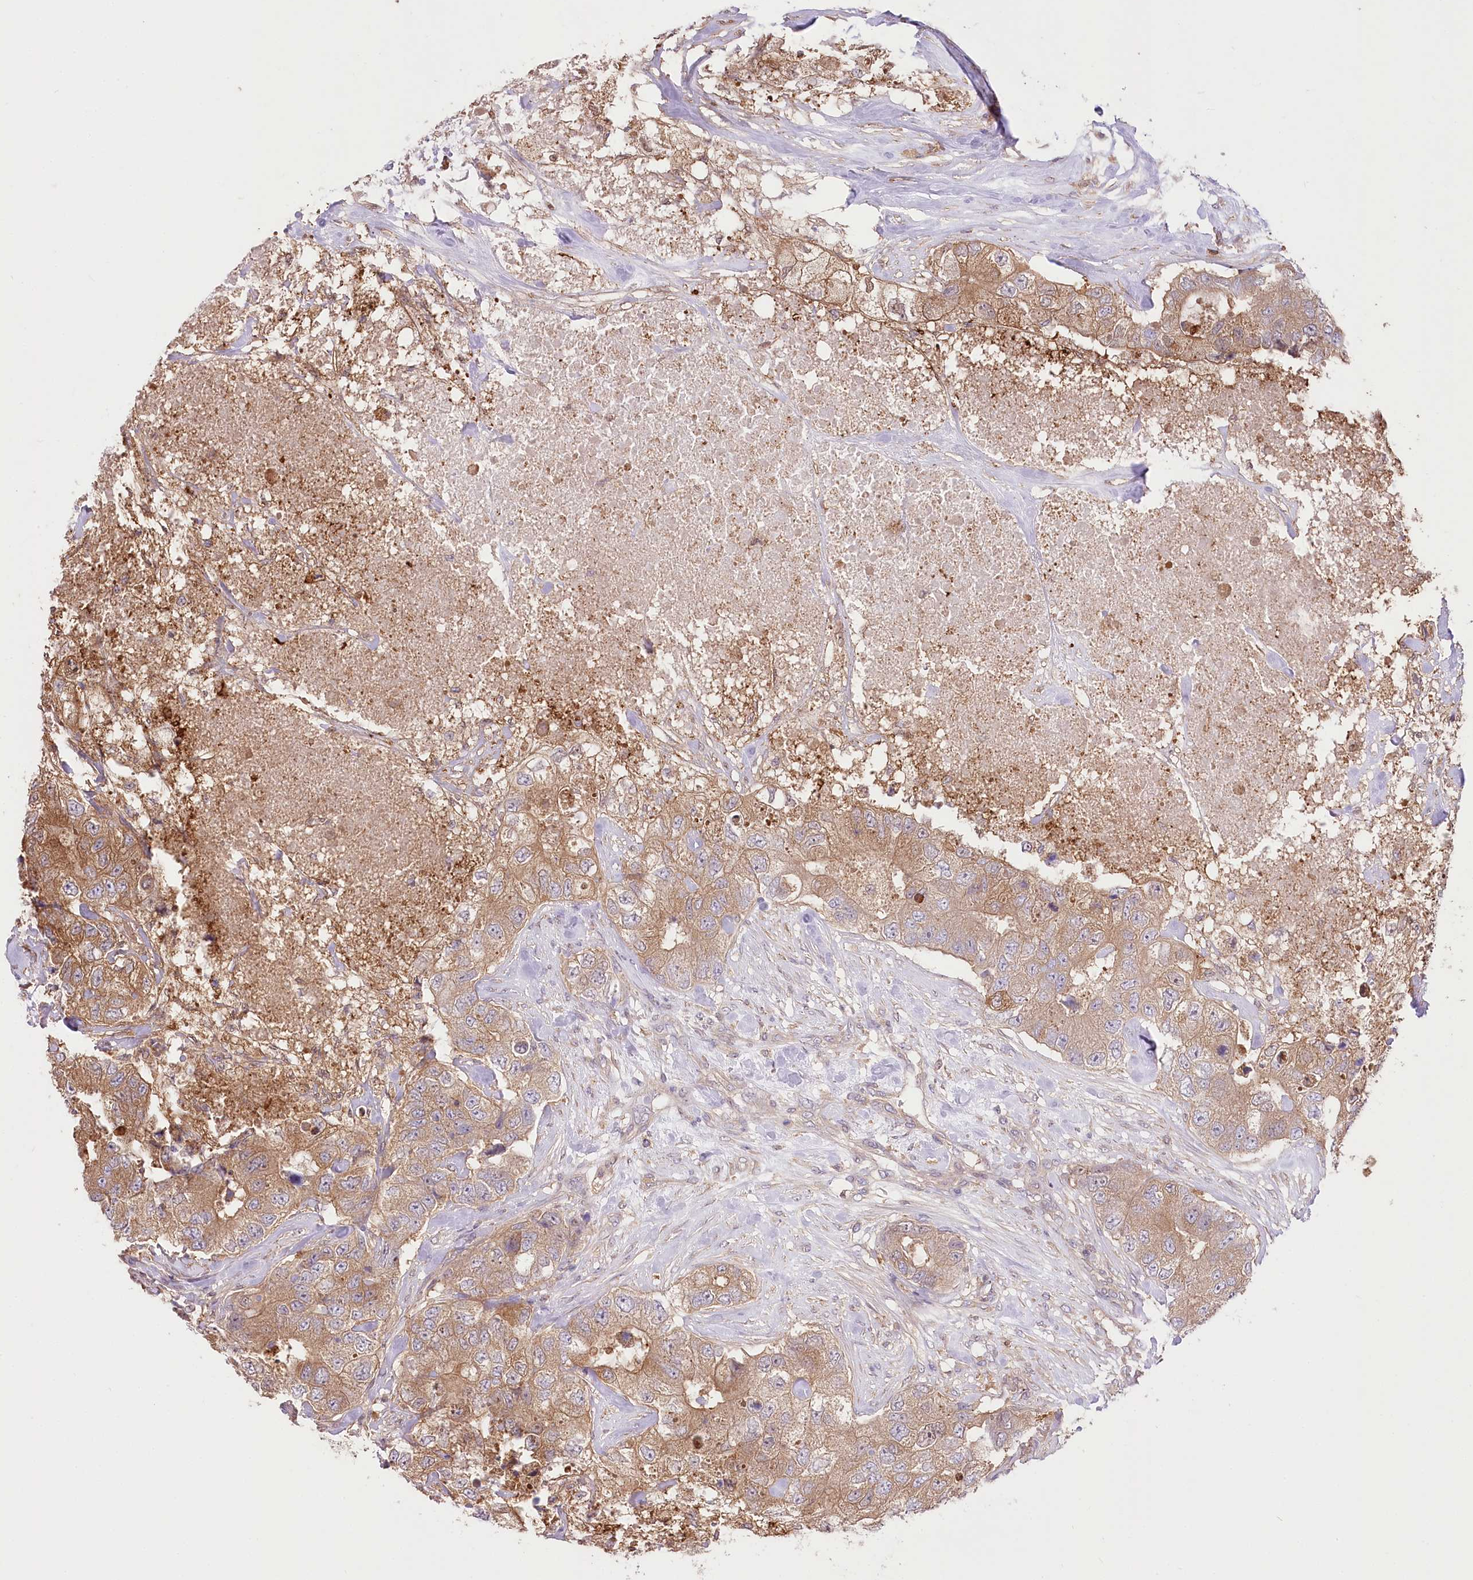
{"staining": {"intensity": "moderate", "quantity": ">75%", "location": "cytoplasmic/membranous"}, "tissue": "breast cancer", "cell_type": "Tumor cells", "image_type": "cancer", "snomed": [{"axis": "morphology", "description": "Duct carcinoma"}, {"axis": "topography", "description": "Breast"}], "caption": "Brown immunohistochemical staining in breast cancer demonstrates moderate cytoplasmic/membranous expression in about >75% of tumor cells.", "gene": "UGP2", "patient": {"sex": "female", "age": 62}}